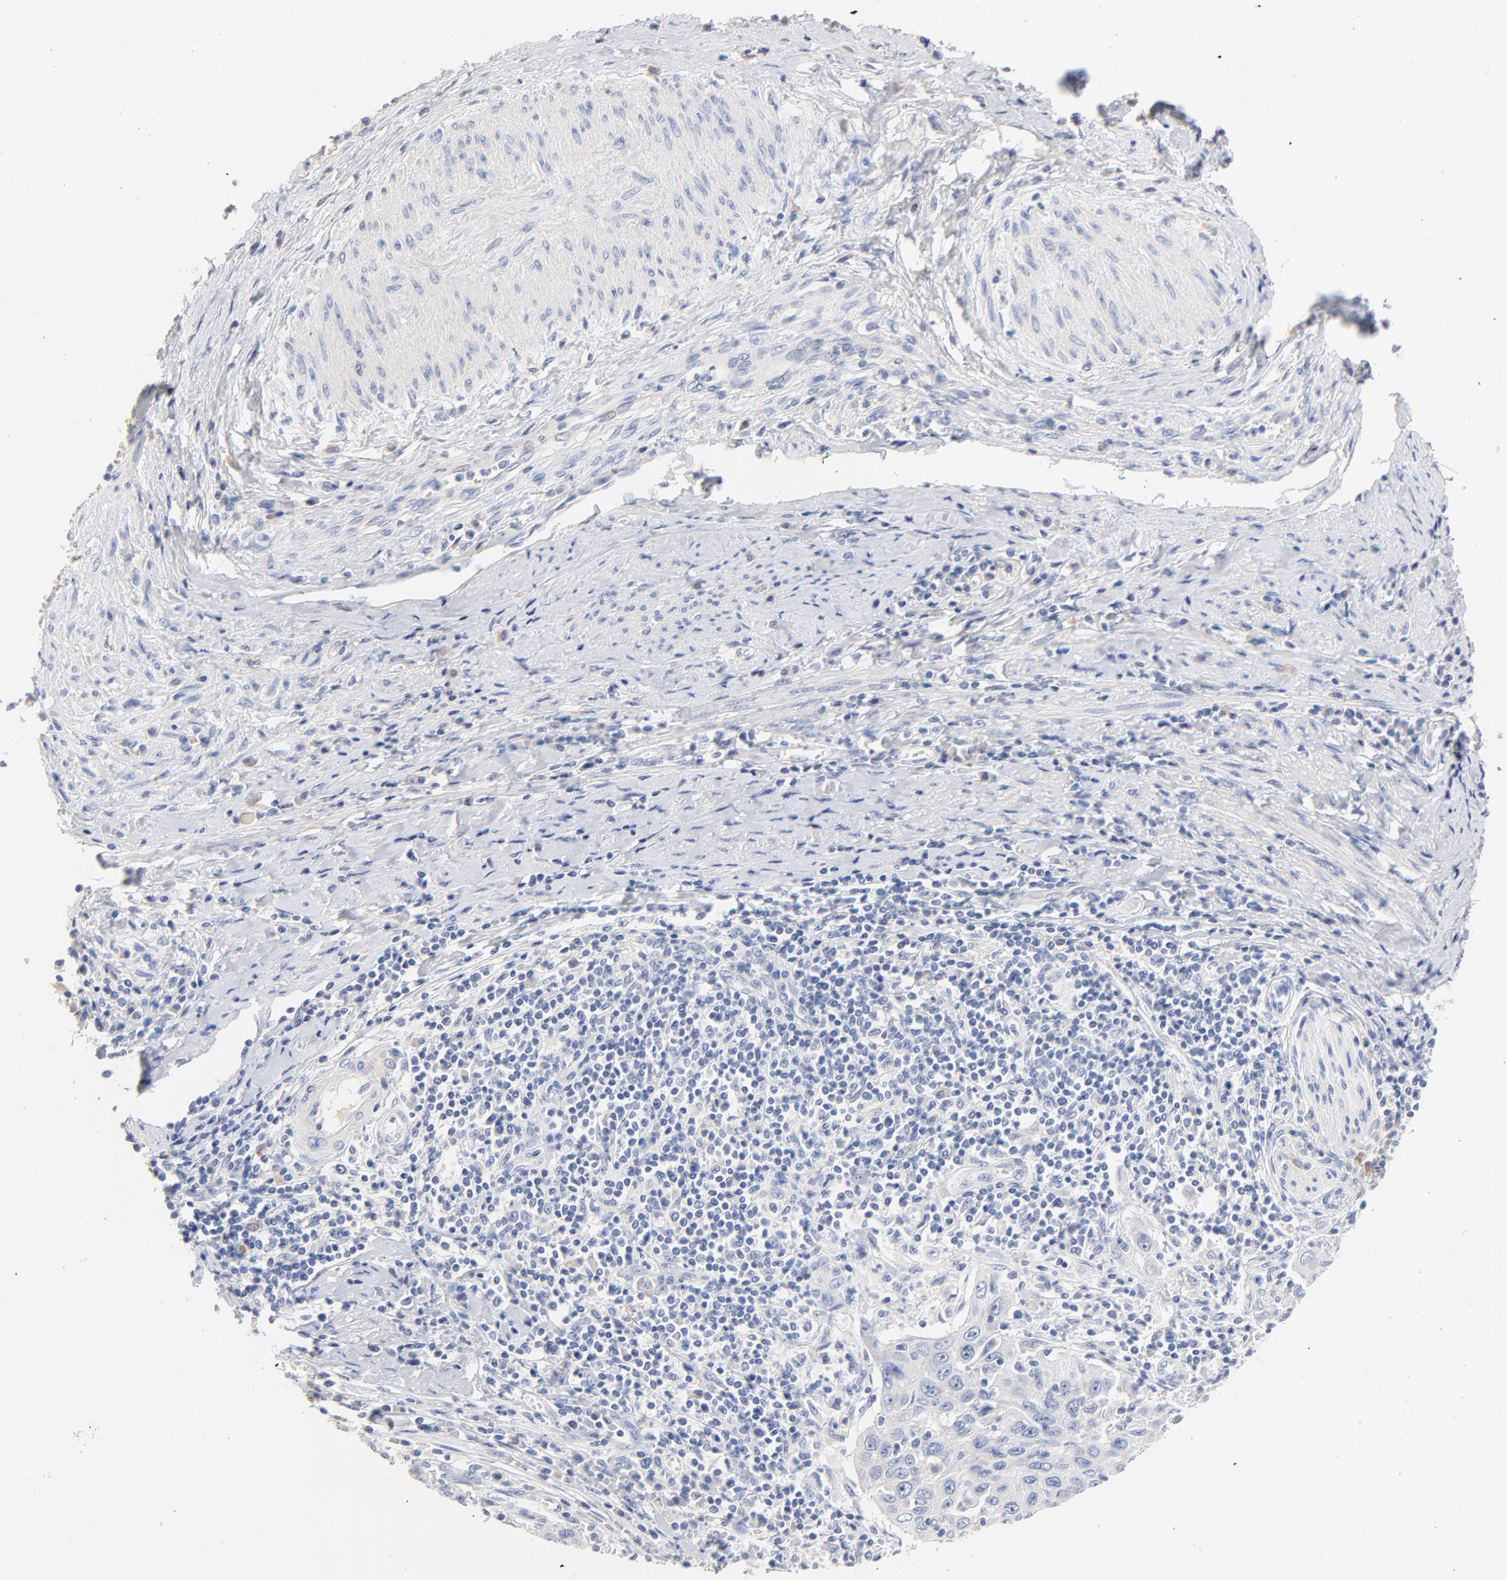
{"staining": {"intensity": "negative", "quantity": "none", "location": "none"}, "tissue": "cervical cancer", "cell_type": "Tumor cells", "image_type": "cancer", "snomed": [{"axis": "morphology", "description": "Squamous cell carcinoma, NOS"}, {"axis": "topography", "description": "Cervix"}], "caption": "IHC histopathology image of neoplastic tissue: cervical cancer stained with DAB displays no significant protein expression in tumor cells.", "gene": "CPS1", "patient": {"sex": "female", "age": 53}}